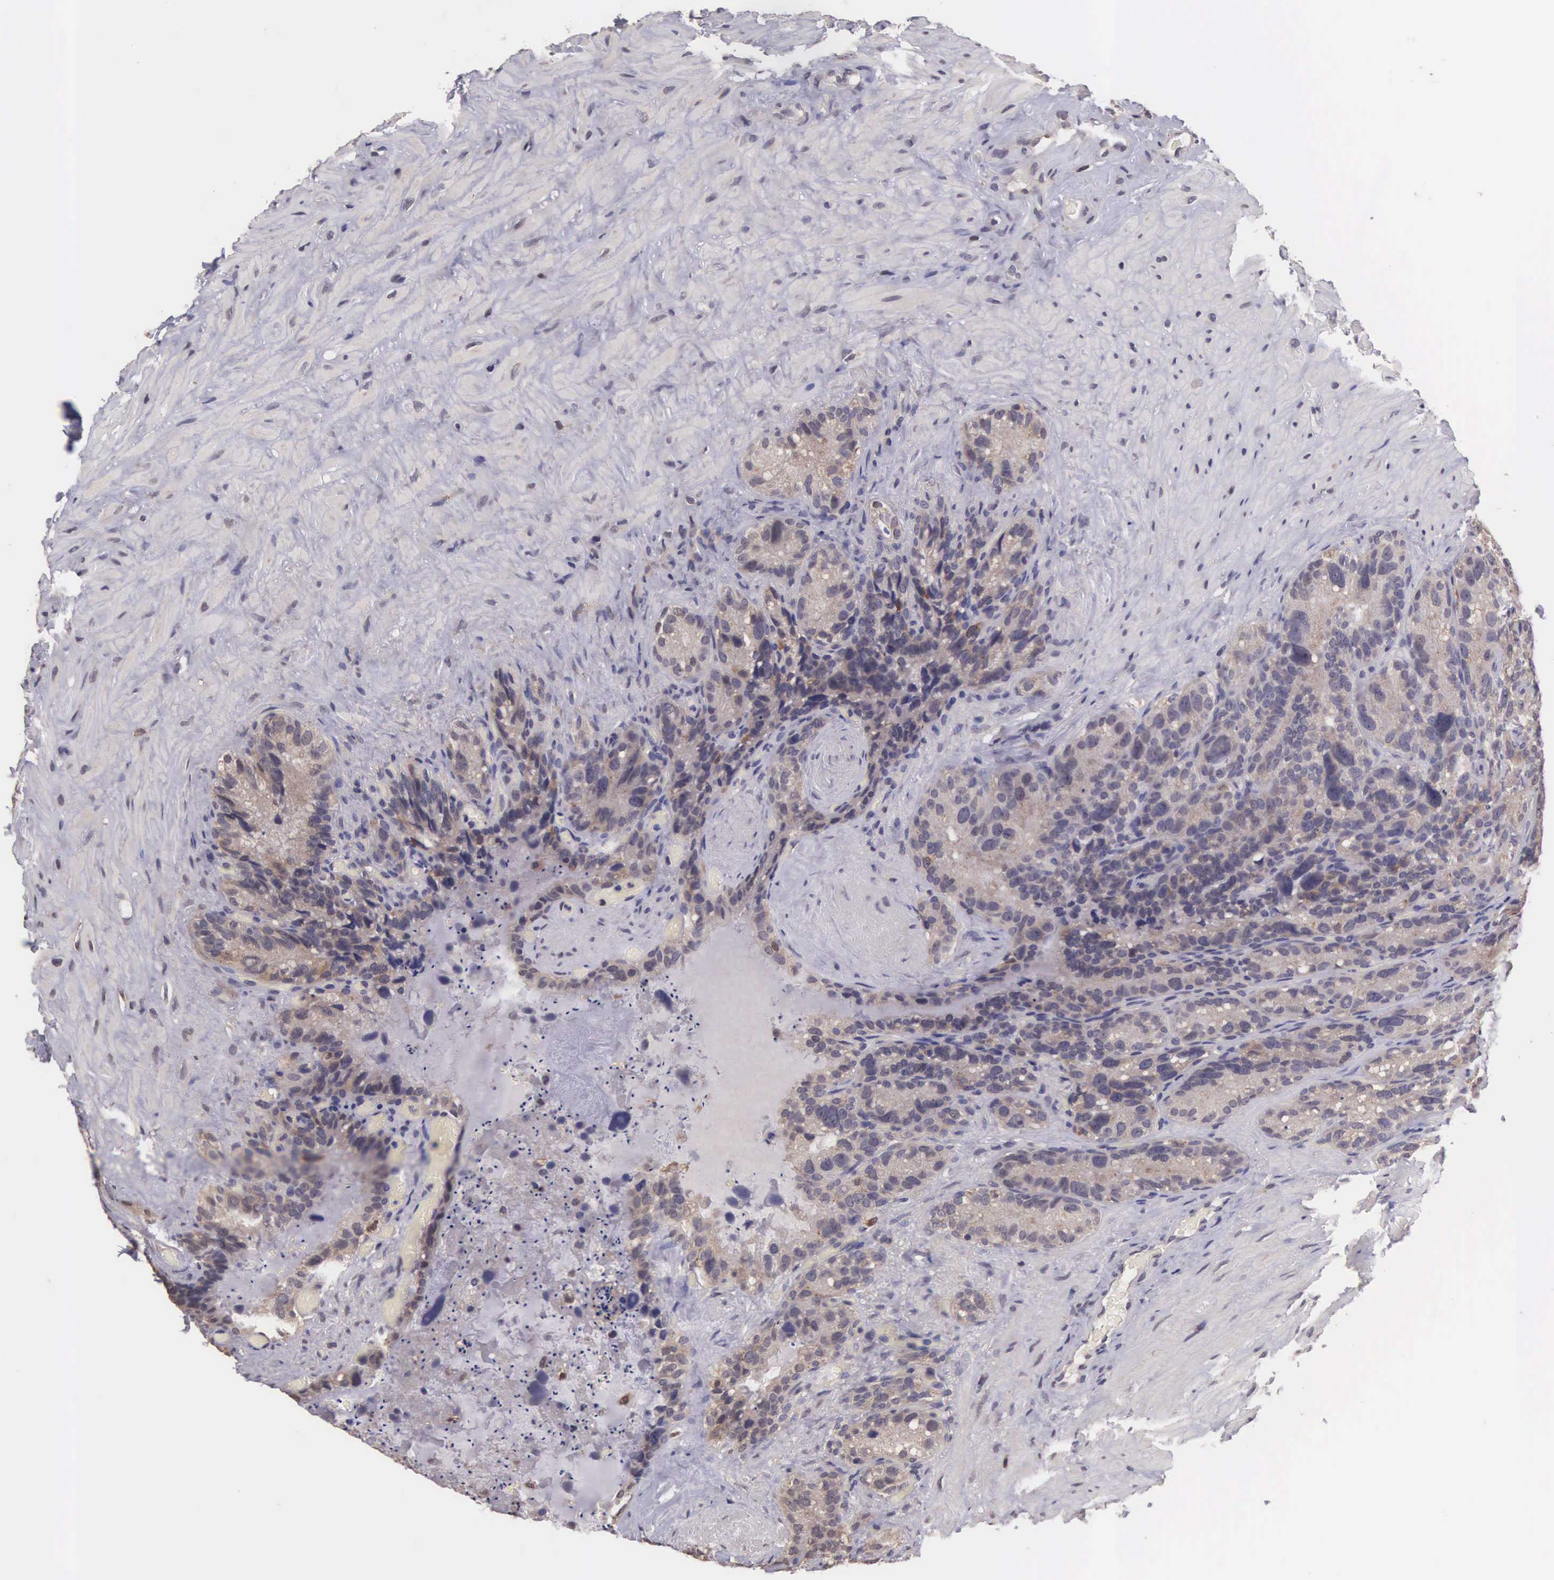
{"staining": {"intensity": "weak", "quantity": "25%-75%", "location": "cytoplasmic/membranous"}, "tissue": "seminal vesicle", "cell_type": "Glandular cells", "image_type": "normal", "snomed": [{"axis": "morphology", "description": "Normal tissue, NOS"}, {"axis": "topography", "description": "Seminal veicle"}], "caption": "Protein expression analysis of unremarkable seminal vesicle shows weak cytoplasmic/membranous positivity in about 25%-75% of glandular cells. (brown staining indicates protein expression, while blue staining denotes nuclei).", "gene": "CDC45", "patient": {"sex": "male", "age": 63}}